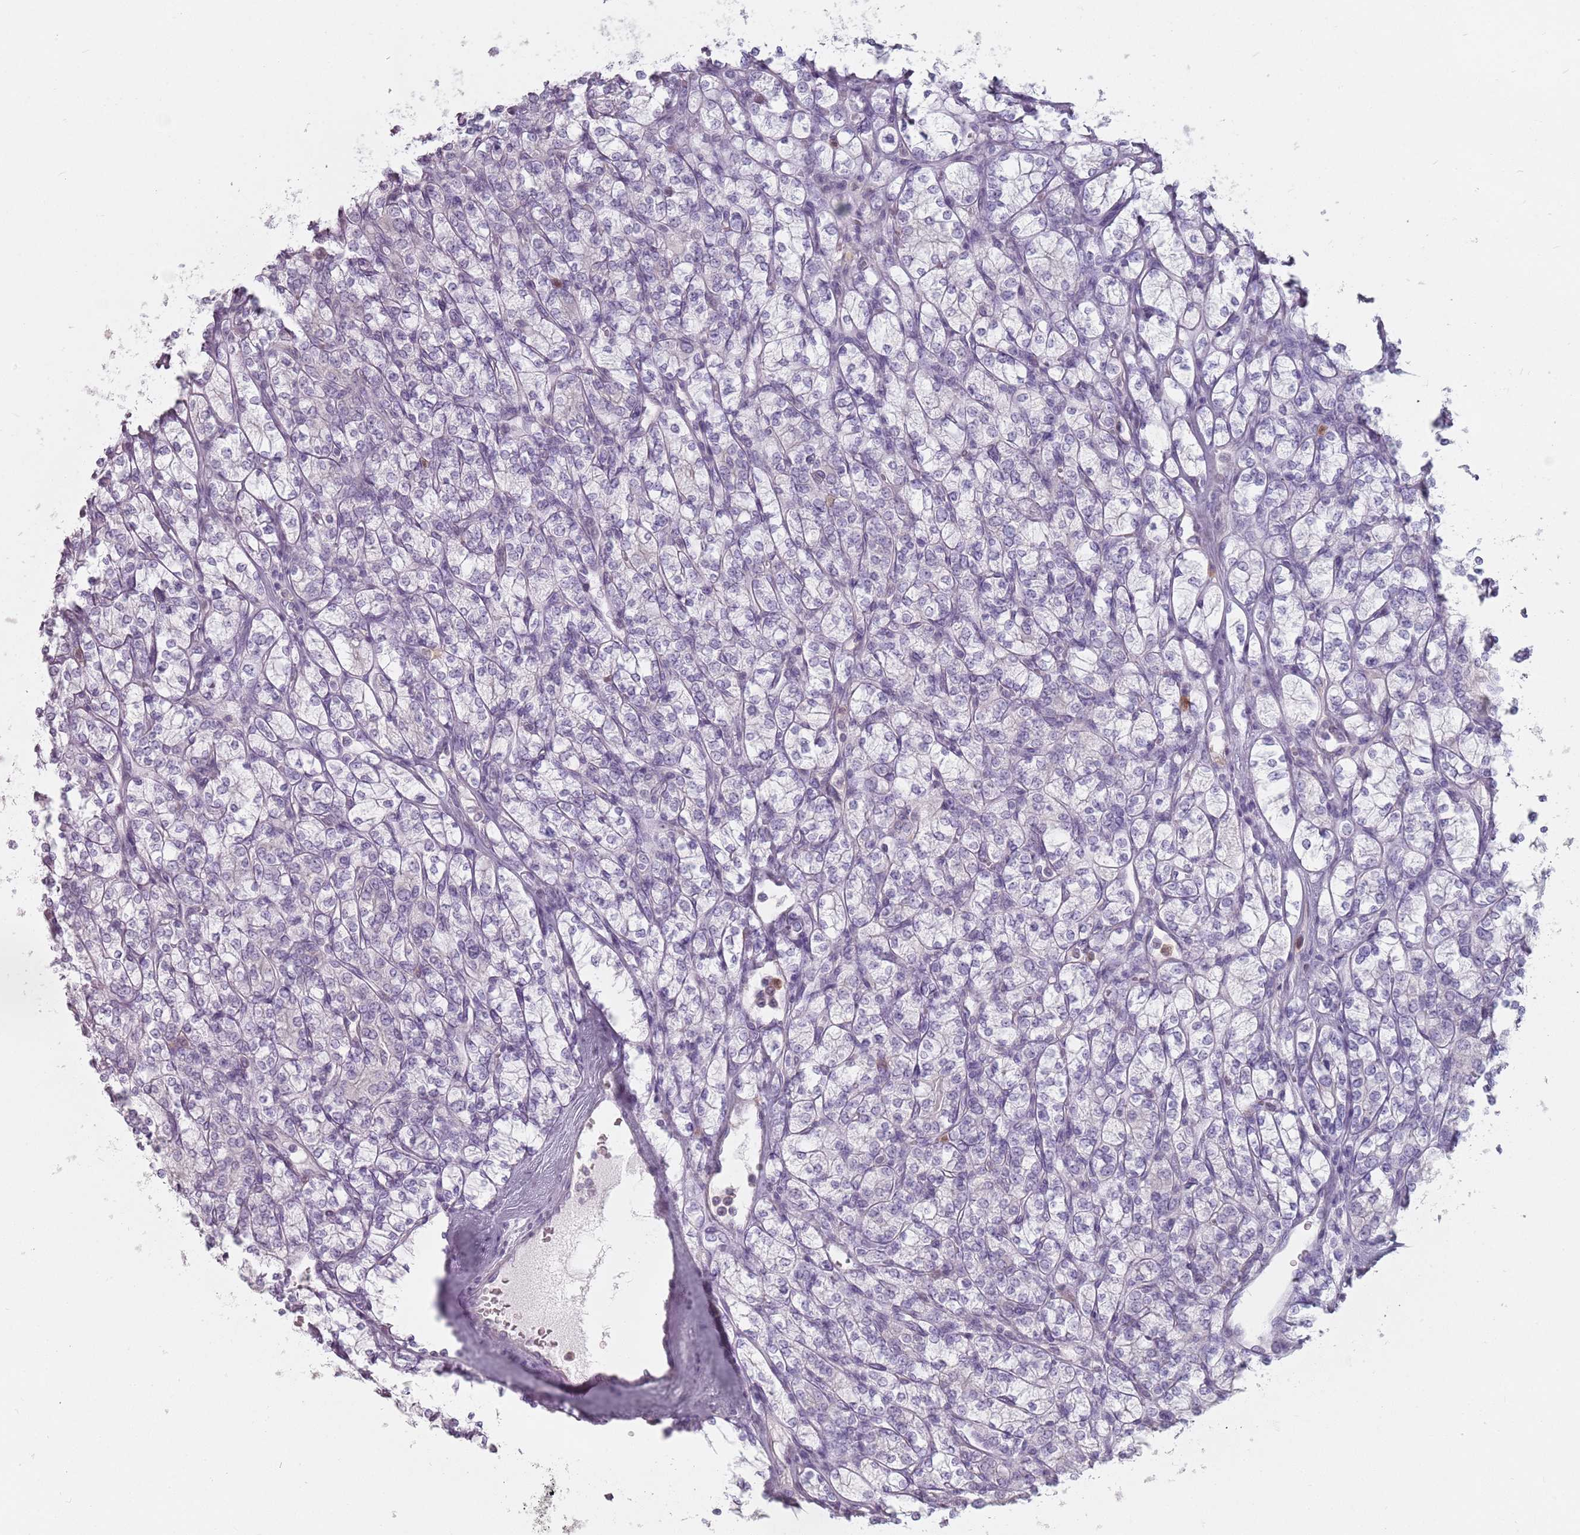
{"staining": {"intensity": "negative", "quantity": "none", "location": "none"}, "tissue": "renal cancer", "cell_type": "Tumor cells", "image_type": "cancer", "snomed": [{"axis": "morphology", "description": "Adenocarcinoma, NOS"}, {"axis": "topography", "description": "Kidney"}], "caption": "Protein analysis of adenocarcinoma (renal) demonstrates no significant expression in tumor cells.", "gene": "ZNF584", "patient": {"sex": "male", "age": 77}}